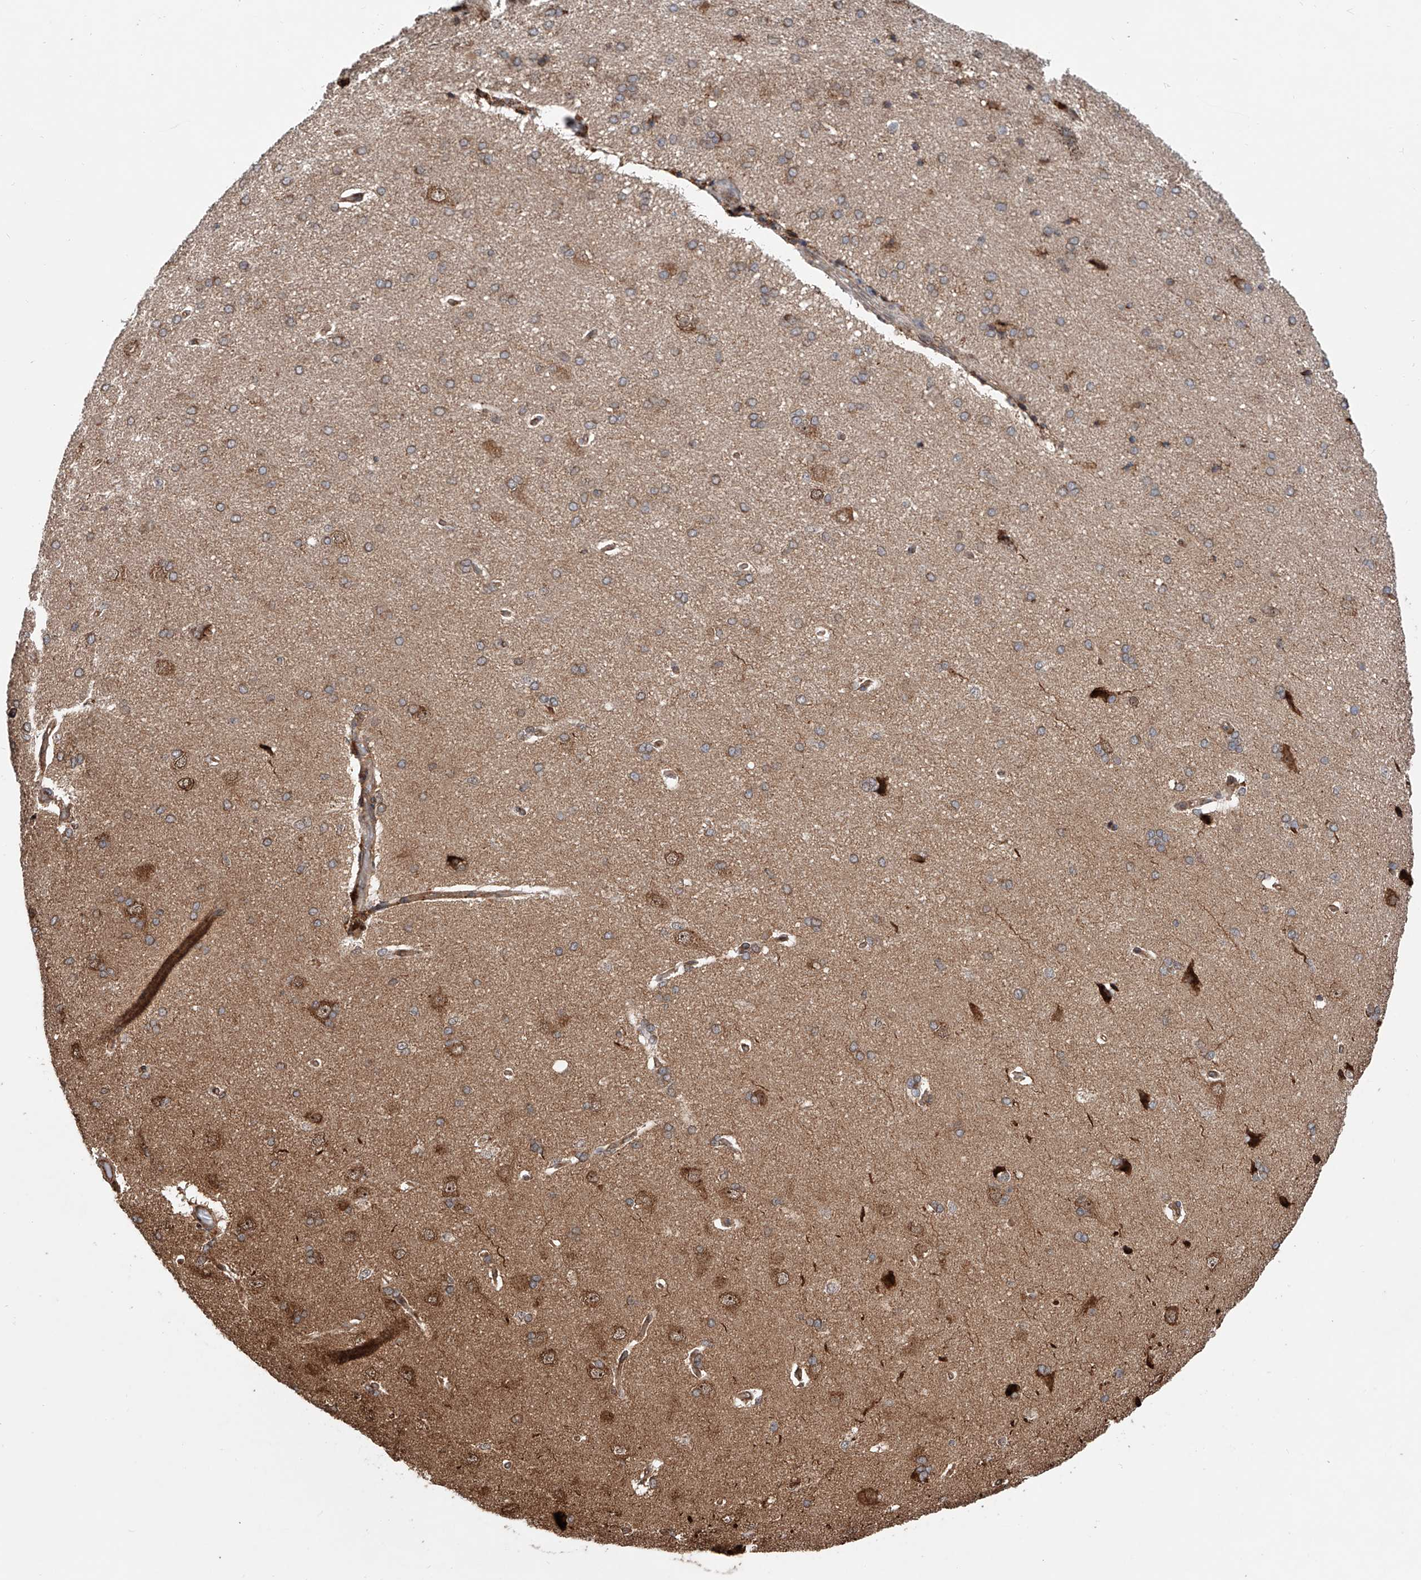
{"staining": {"intensity": "moderate", "quantity": ">75%", "location": "cytoplasmic/membranous"}, "tissue": "cerebral cortex", "cell_type": "Endothelial cells", "image_type": "normal", "snomed": [{"axis": "morphology", "description": "Normal tissue, NOS"}, {"axis": "topography", "description": "Cerebral cortex"}], "caption": "Unremarkable cerebral cortex demonstrates moderate cytoplasmic/membranous expression in about >75% of endothelial cells The staining was performed using DAB (3,3'-diaminobenzidine), with brown indicating positive protein expression. Nuclei are stained blue with hematoxylin..", "gene": "DNAH8", "patient": {"sex": "male", "age": 62}}